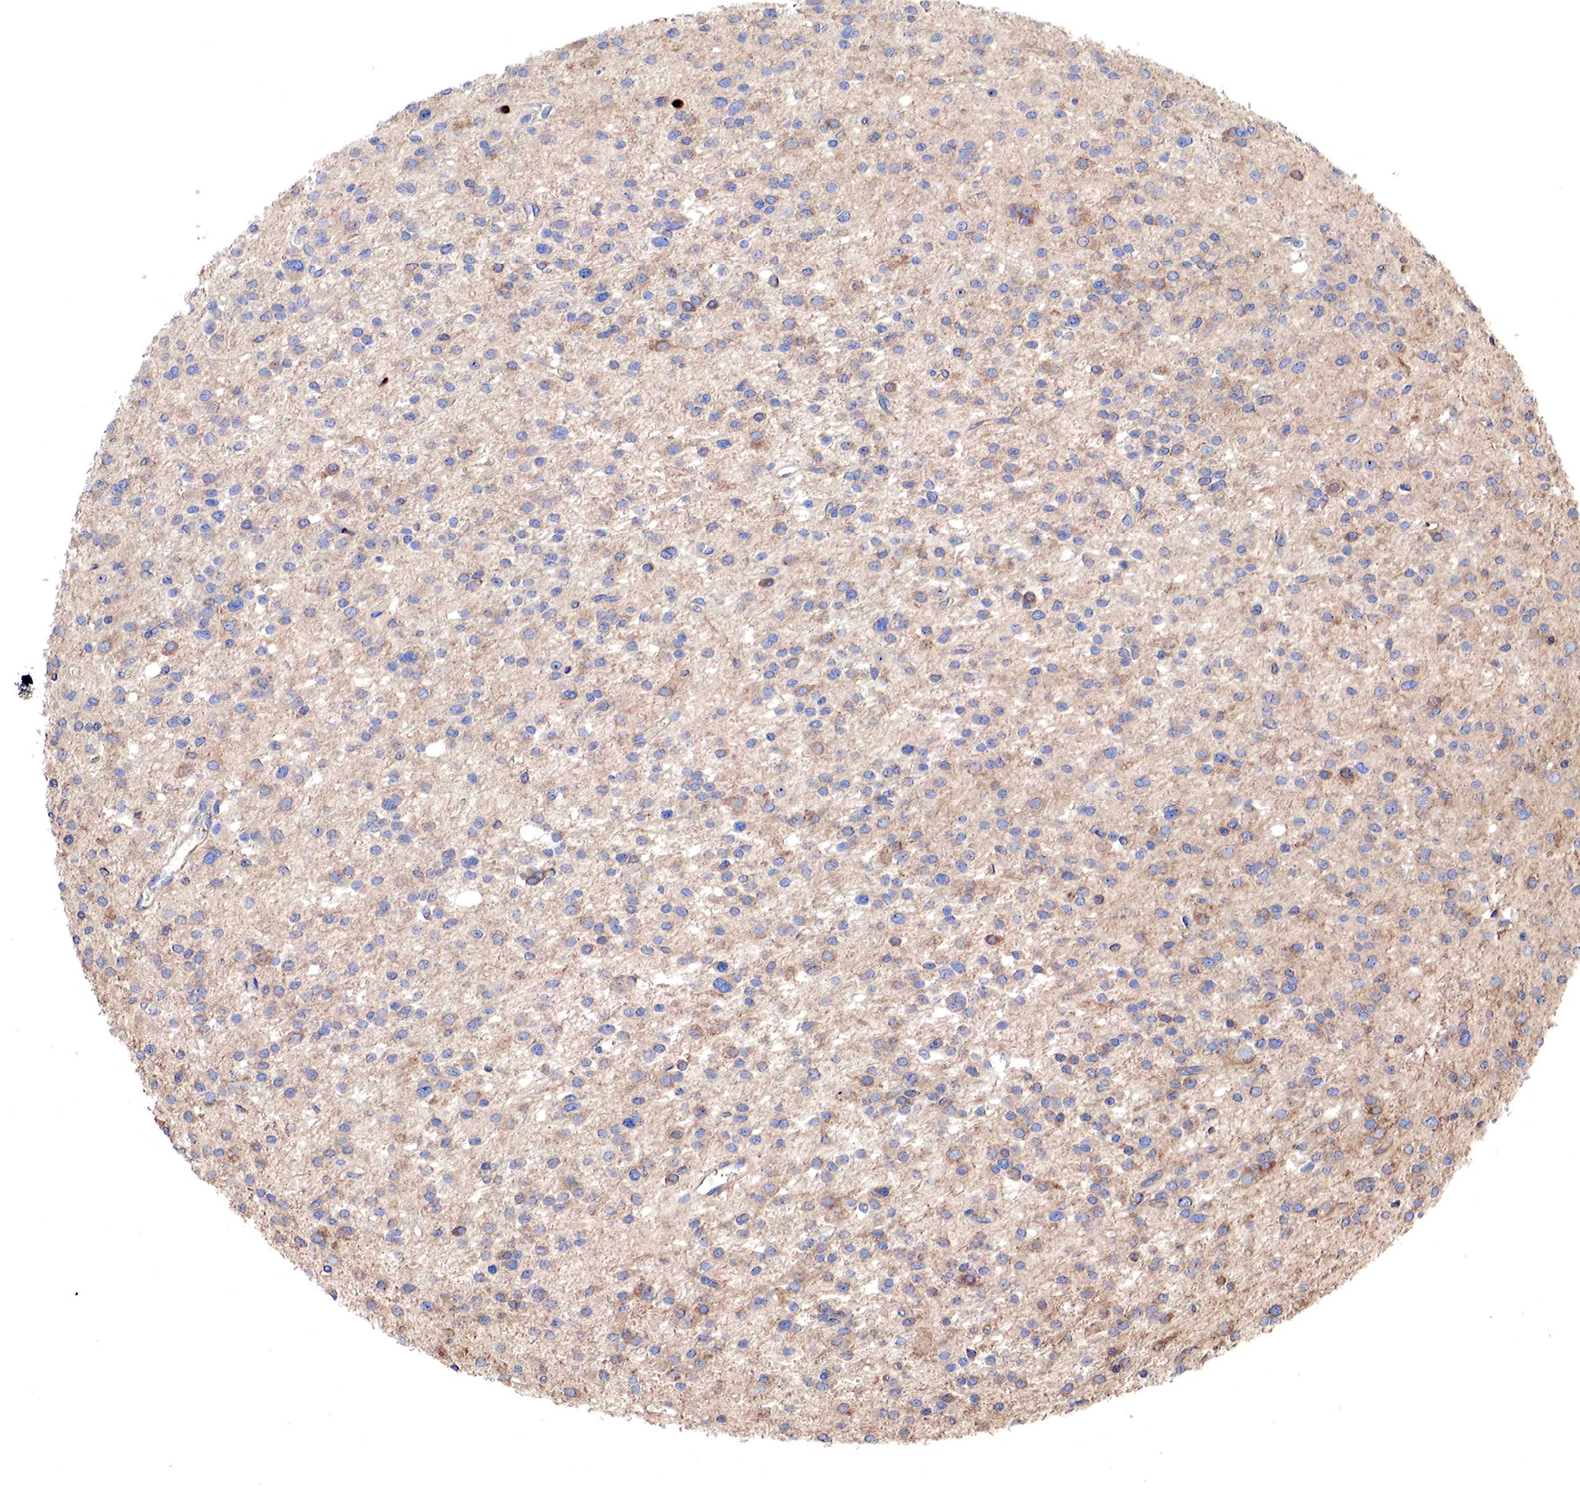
{"staining": {"intensity": "weak", "quantity": "<25%", "location": "cytoplasmic/membranous"}, "tissue": "glioma", "cell_type": "Tumor cells", "image_type": "cancer", "snomed": [{"axis": "morphology", "description": "Glioma, malignant, Low grade"}, {"axis": "topography", "description": "Brain"}], "caption": "Tumor cells are negative for brown protein staining in glioma.", "gene": "G6PD", "patient": {"sex": "female", "age": 36}}